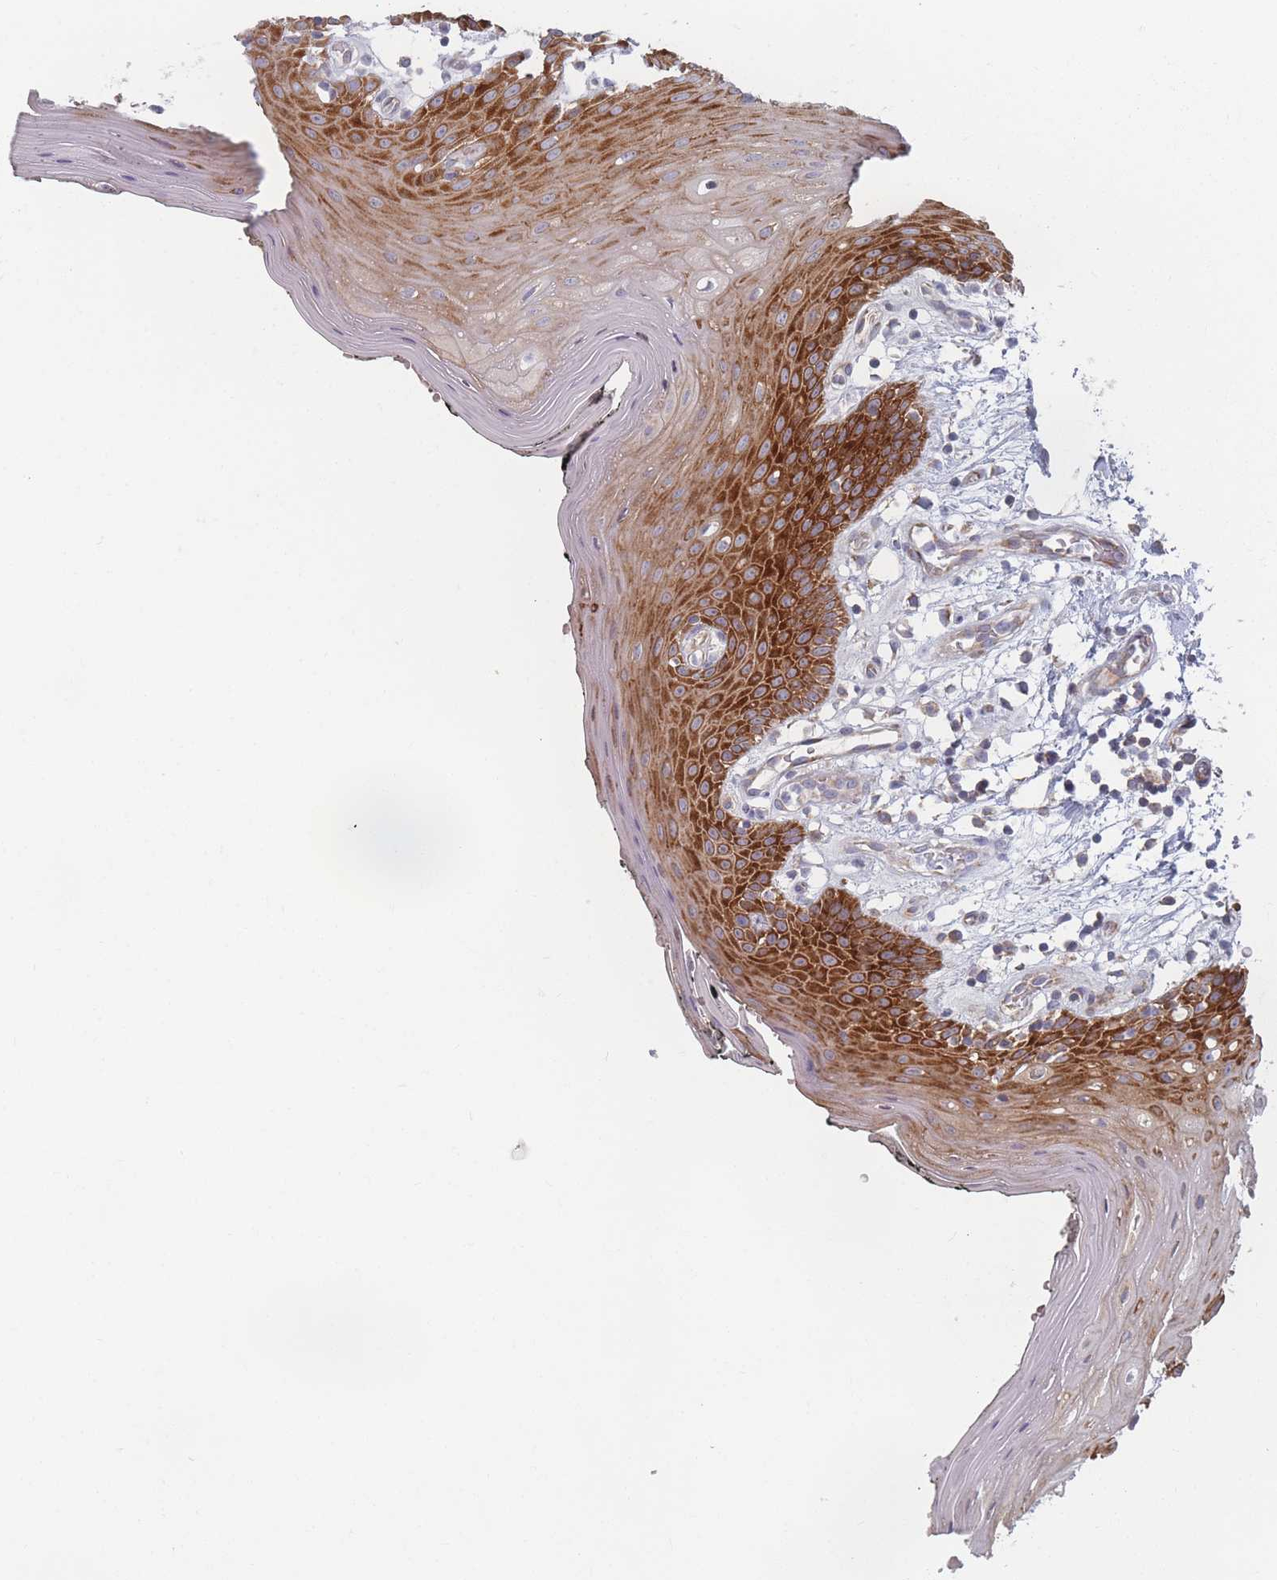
{"staining": {"intensity": "strong", "quantity": "25%-75%", "location": "cytoplasmic/membranous"}, "tissue": "oral mucosa", "cell_type": "Squamous epithelial cells", "image_type": "normal", "snomed": [{"axis": "morphology", "description": "Normal tissue, NOS"}, {"axis": "topography", "description": "Oral tissue"}, {"axis": "topography", "description": "Tounge, NOS"}], "caption": "Immunohistochemical staining of unremarkable oral mucosa exhibits high levels of strong cytoplasmic/membranous positivity in approximately 25%-75% of squamous epithelial cells.", "gene": "CACNG5", "patient": {"sex": "female", "age": 59}}